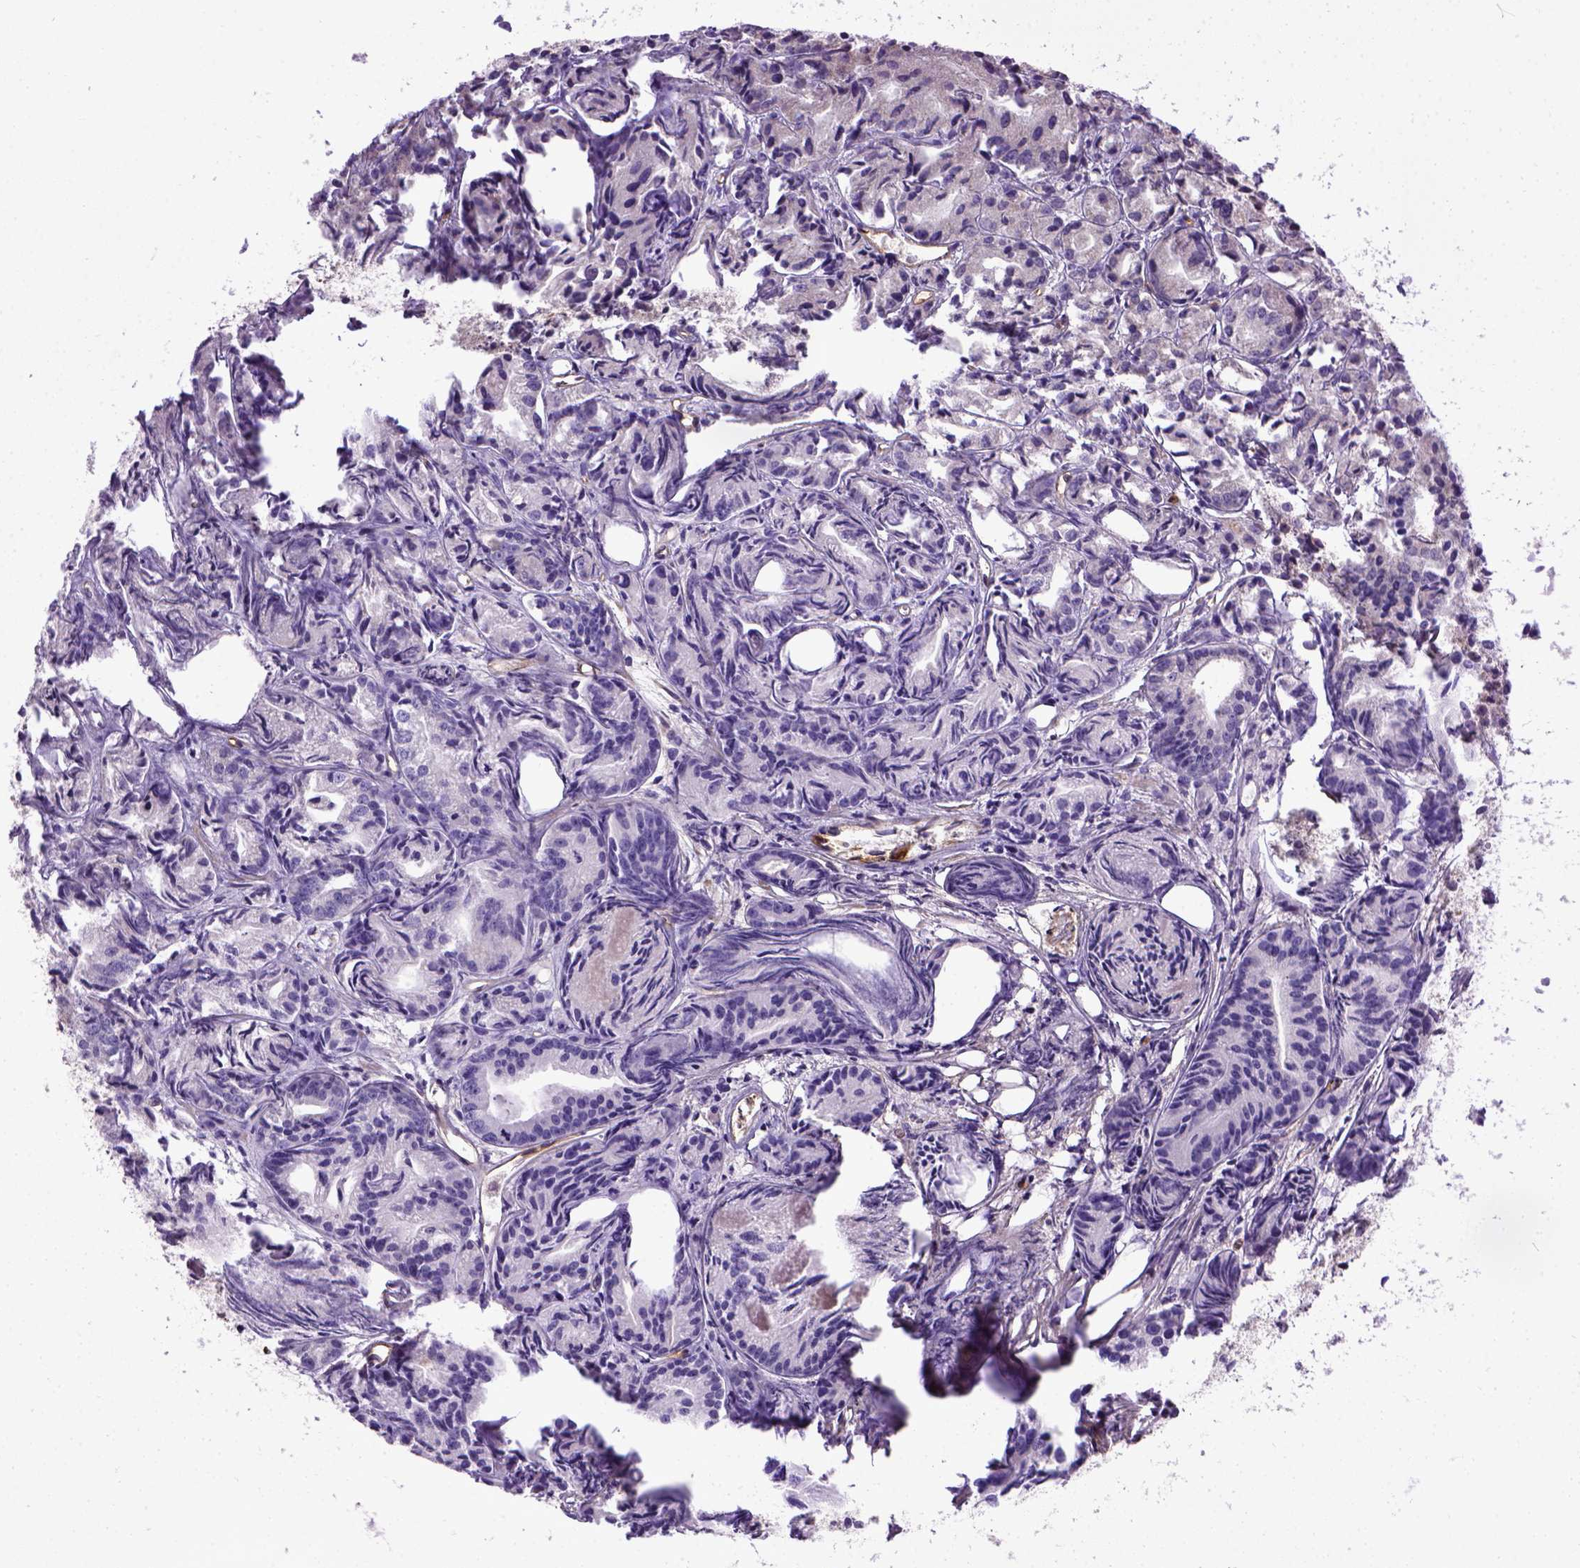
{"staining": {"intensity": "negative", "quantity": "none", "location": "none"}, "tissue": "prostate cancer", "cell_type": "Tumor cells", "image_type": "cancer", "snomed": [{"axis": "morphology", "description": "Adenocarcinoma, Medium grade"}, {"axis": "topography", "description": "Prostate"}], "caption": "The image exhibits no significant expression in tumor cells of prostate cancer (medium-grade adenocarcinoma).", "gene": "ENG", "patient": {"sex": "male", "age": 74}}